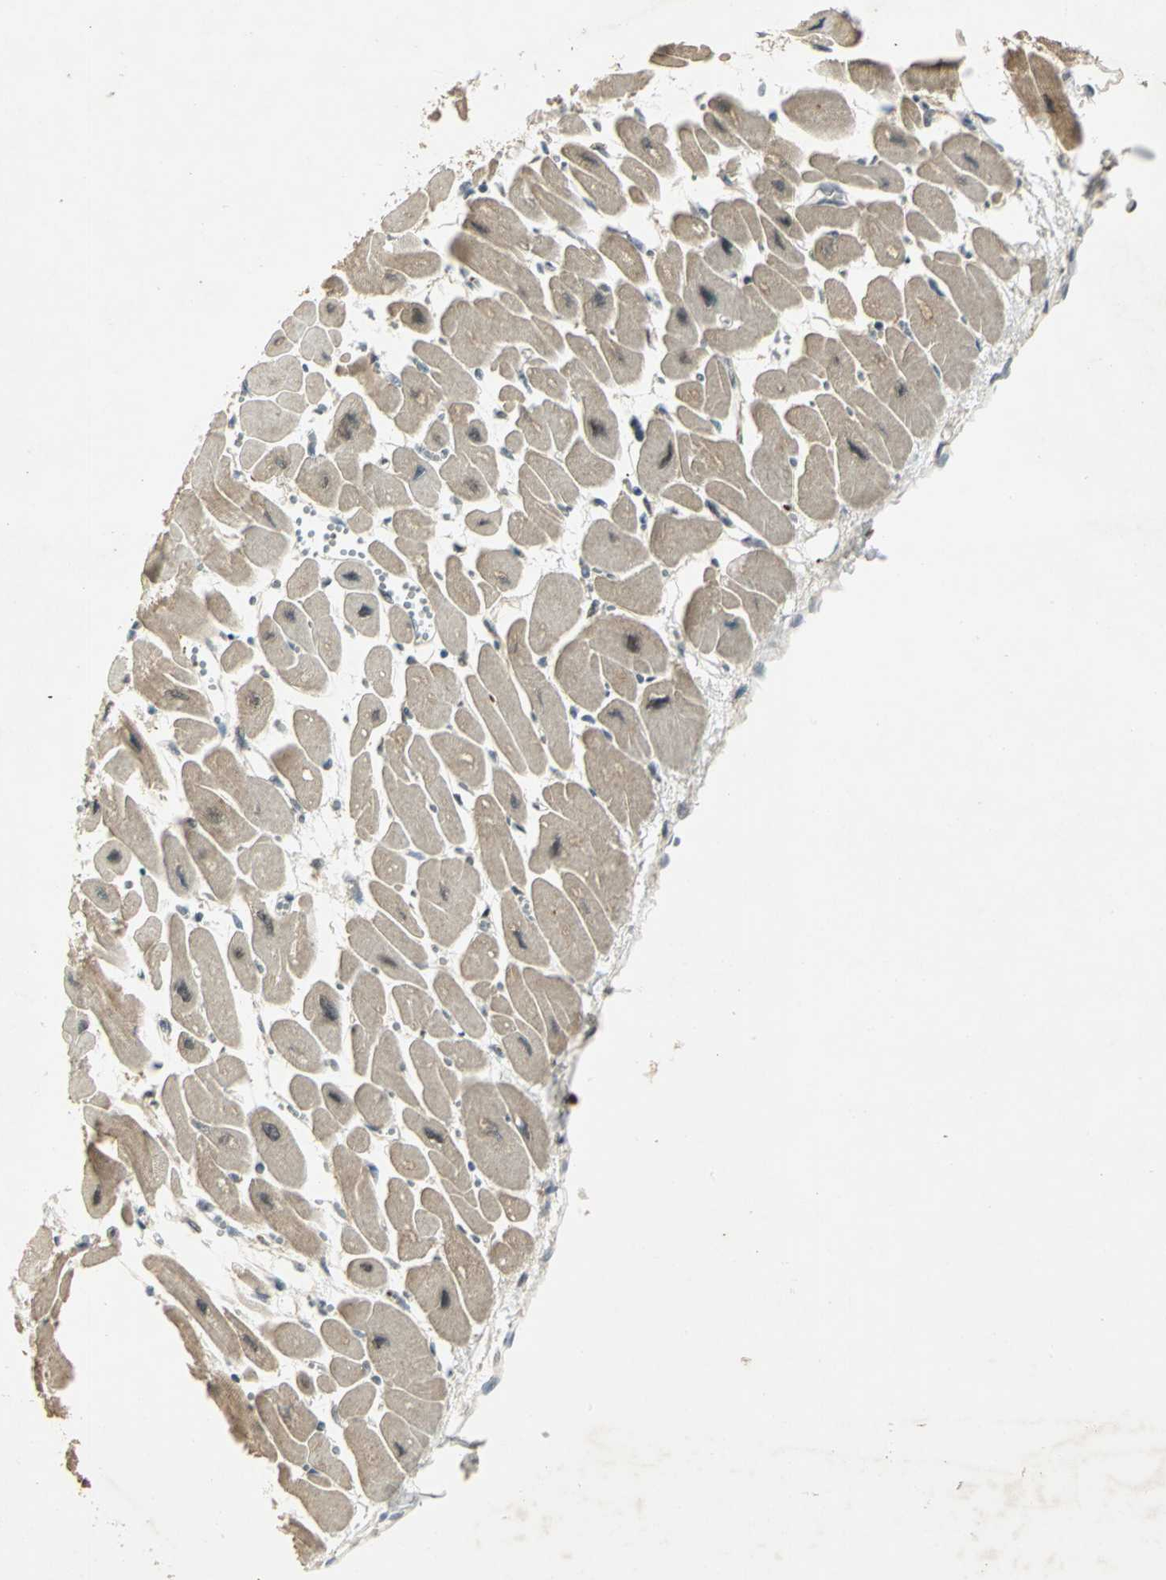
{"staining": {"intensity": "weak", "quantity": "25%-75%", "location": "cytoplasmic/membranous"}, "tissue": "heart muscle", "cell_type": "Cardiomyocytes", "image_type": "normal", "snomed": [{"axis": "morphology", "description": "Normal tissue, NOS"}, {"axis": "topography", "description": "Heart"}], "caption": "A micrograph showing weak cytoplasmic/membranous staining in about 25%-75% of cardiomyocytes in benign heart muscle, as visualized by brown immunohistochemical staining.", "gene": "RAD17", "patient": {"sex": "female", "age": 54}}